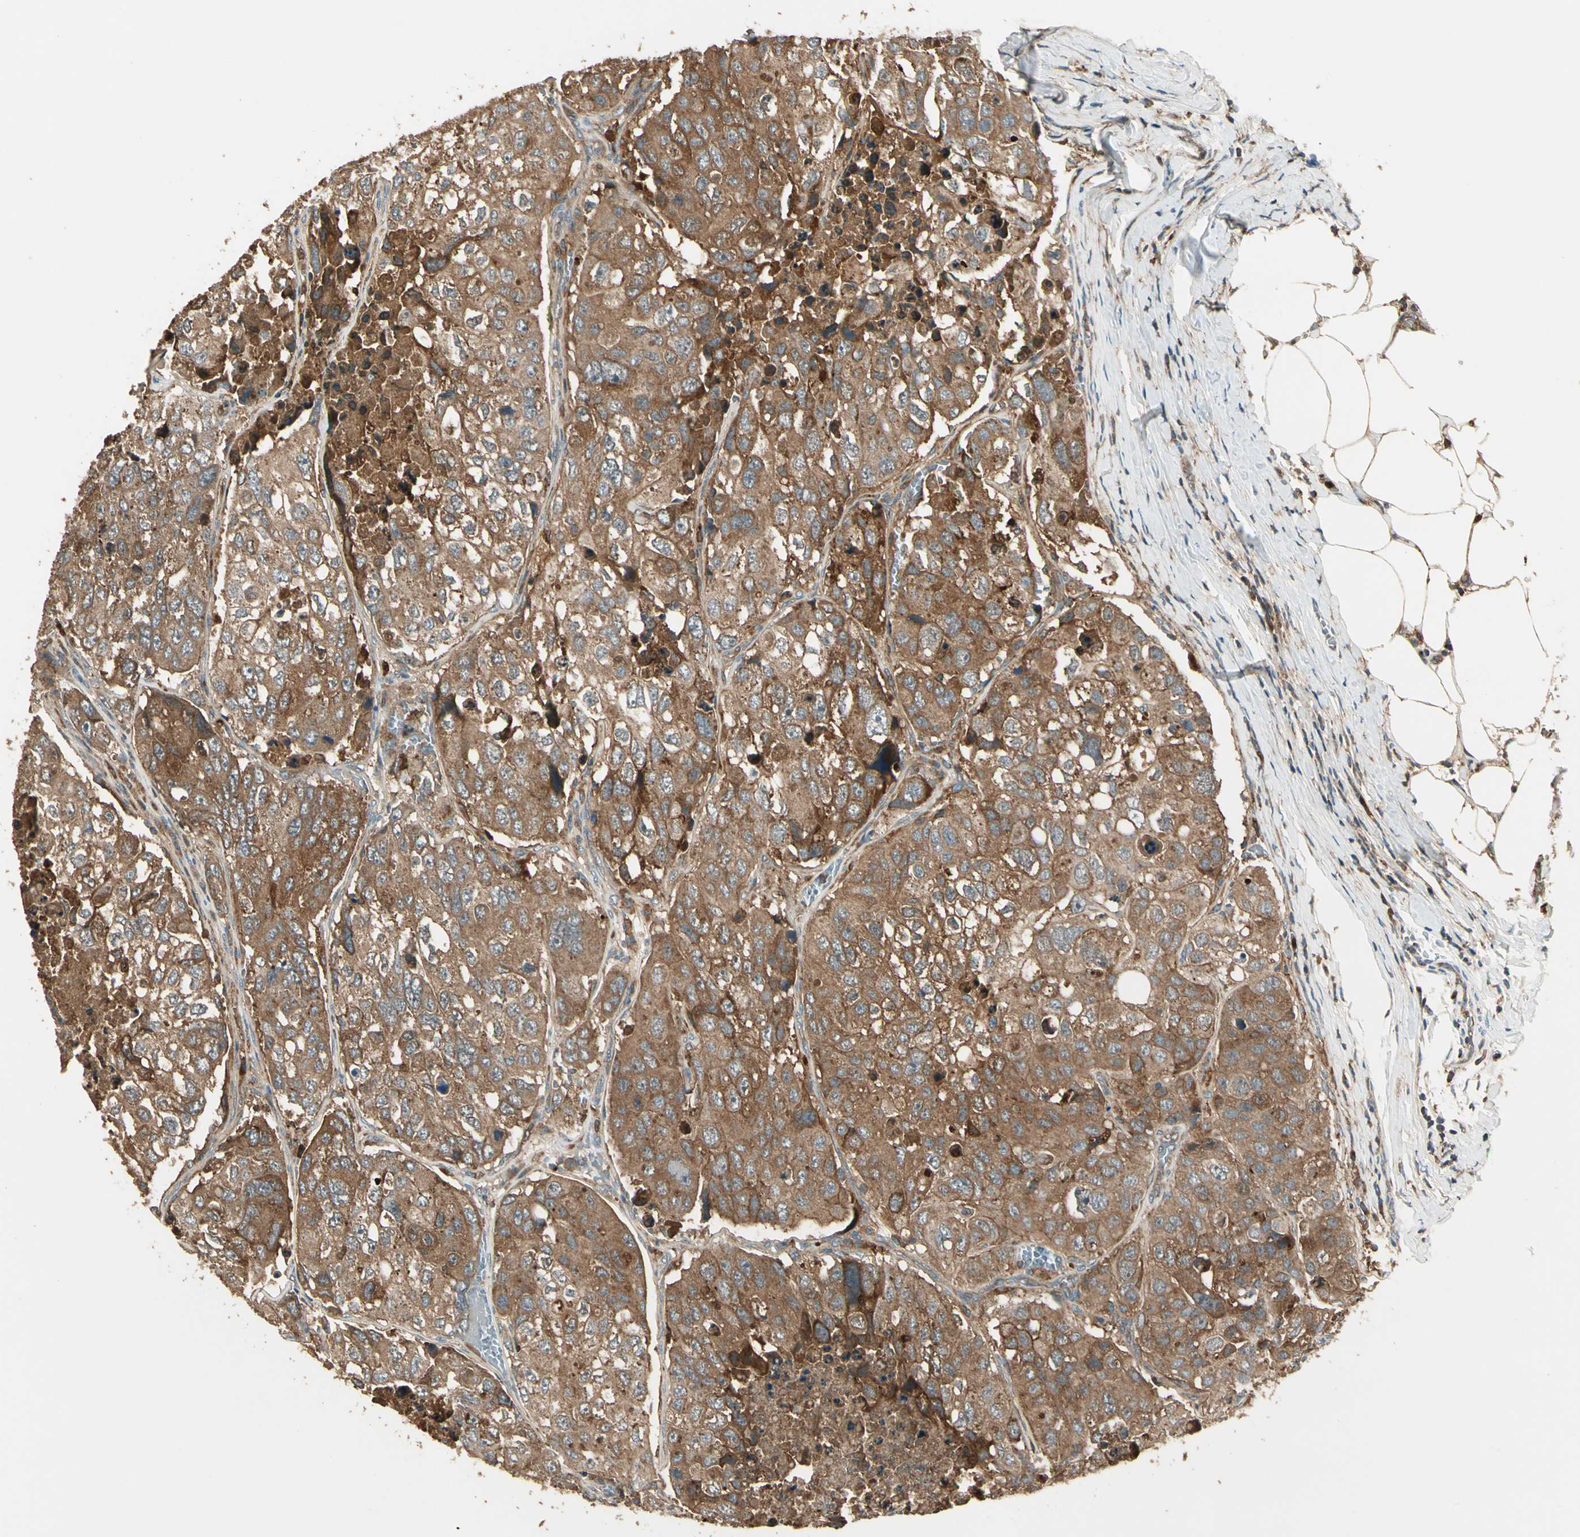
{"staining": {"intensity": "moderate", "quantity": ">75%", "location": "cytoplasmic/membranous"}, "tissue": "urothelial cancer", "cell_type": "Tumor cells", "image_type": "cancer", "snomed": [{"axis": "morphology", "description": "Urothelial carcinoma, High grade"}, {"axis": "topography", "description": "Lymph node"}, {"axis": "topography", "description": "Urinary bladder"}], "caption": "A medium amount of moderate cytoplasmic/membranous expression is appreciated in approximately >75% of tumor cells in urothelial cancer tissue.", "gene": "STX11", "patient": {"sex": "male", "age": 51}}